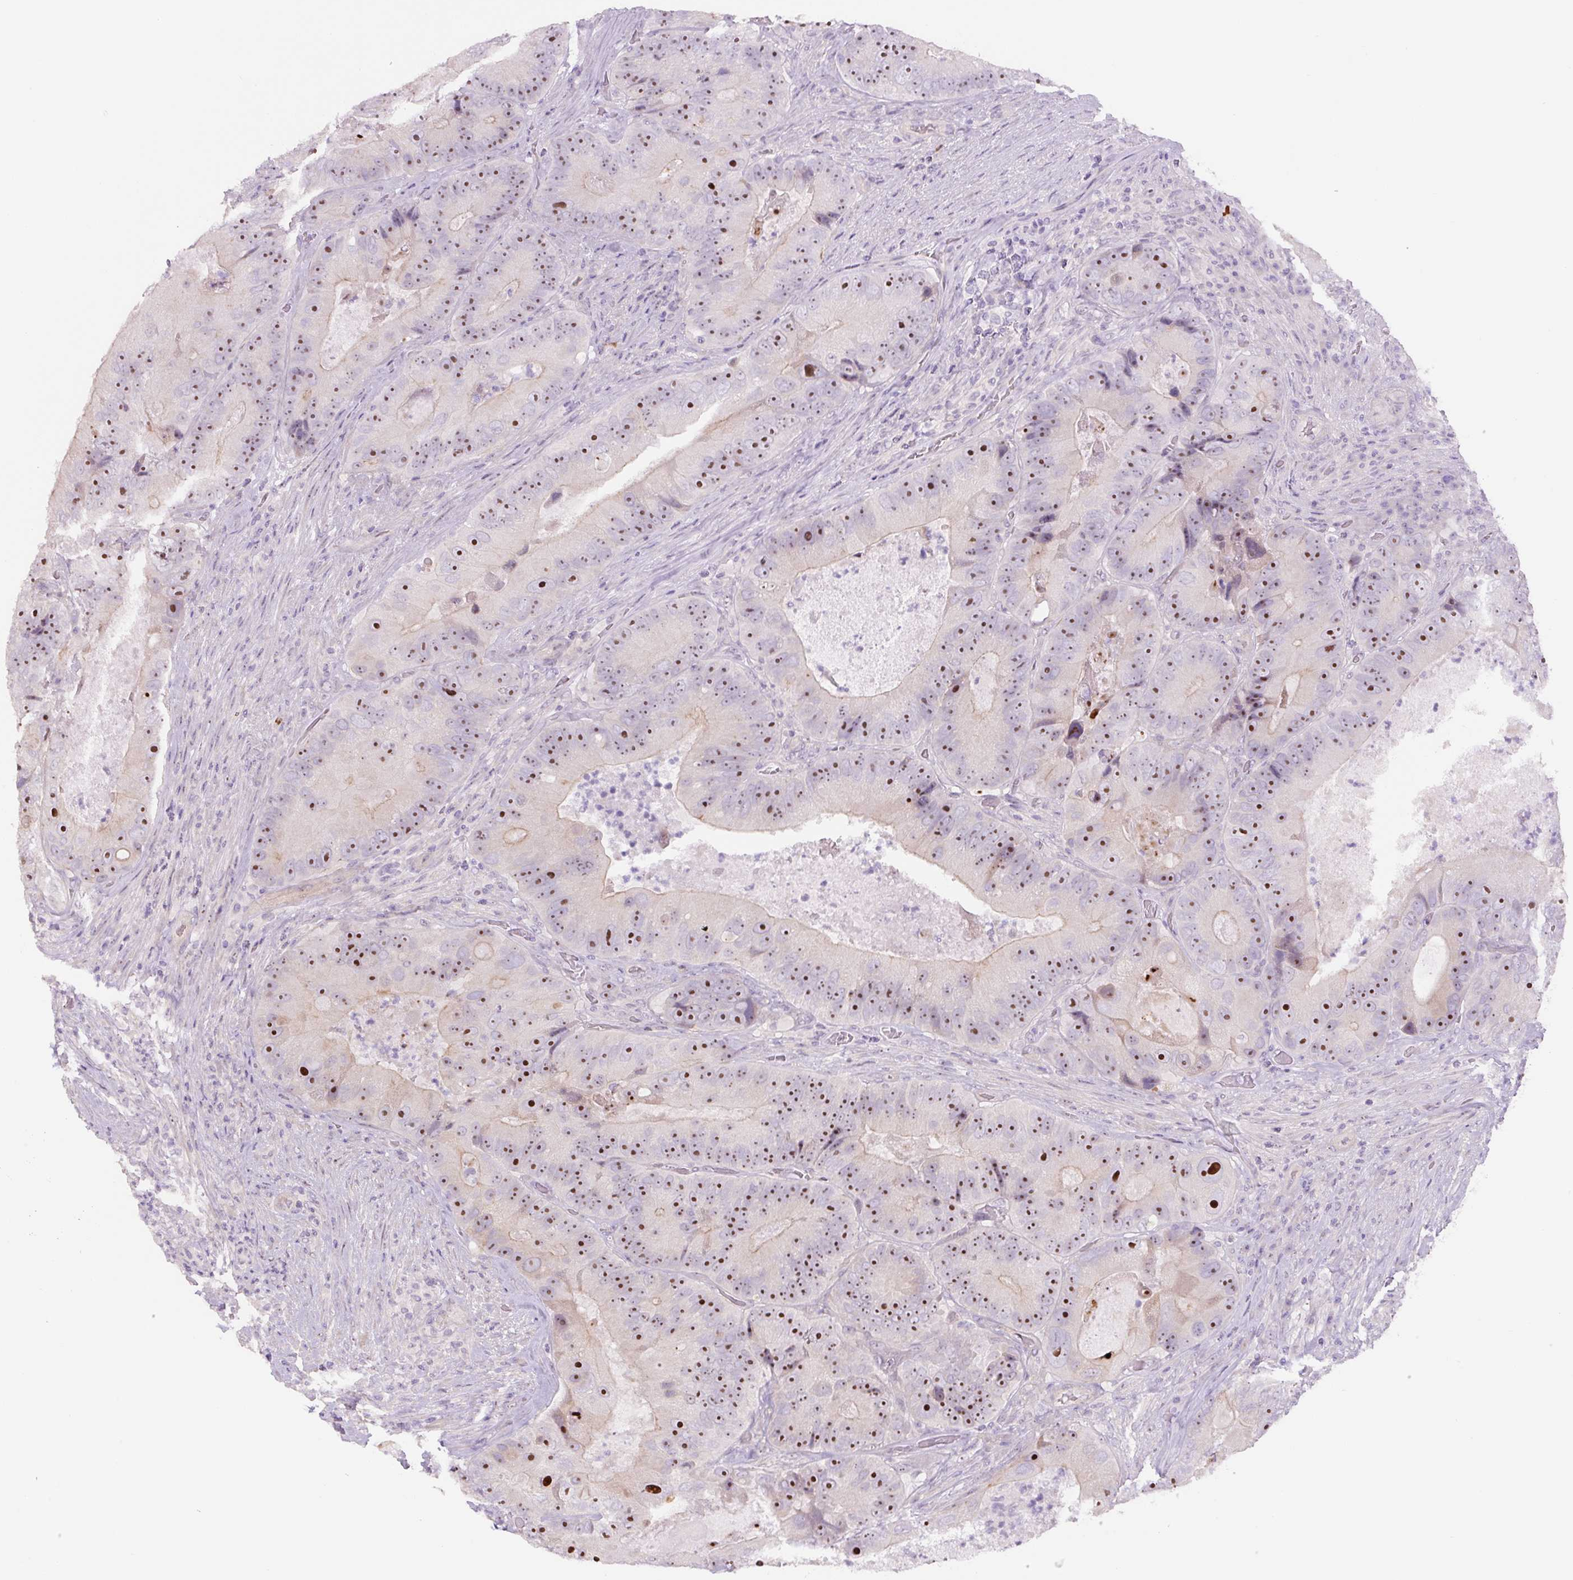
{"staining": {"intensity": "strong", "quantity": "25%-75%", "location": "nuclear"}, "tissue": "colorectal cancer", "cell_type": "Tumor cells", "image_type": "cancer", "snomed": [{"axis": "morphology", "description": "Adenocarcinoma, NOS"}, {"axis": "topography", "description": "Colon"}], "caption": "A photomicrograph of human colorectal adenocarcinoma stained for a protein shows strong nuclear brown staining in tumor cells.", "gene": "TMEM151B", "patient": {"sex": "female", "age": 86}}